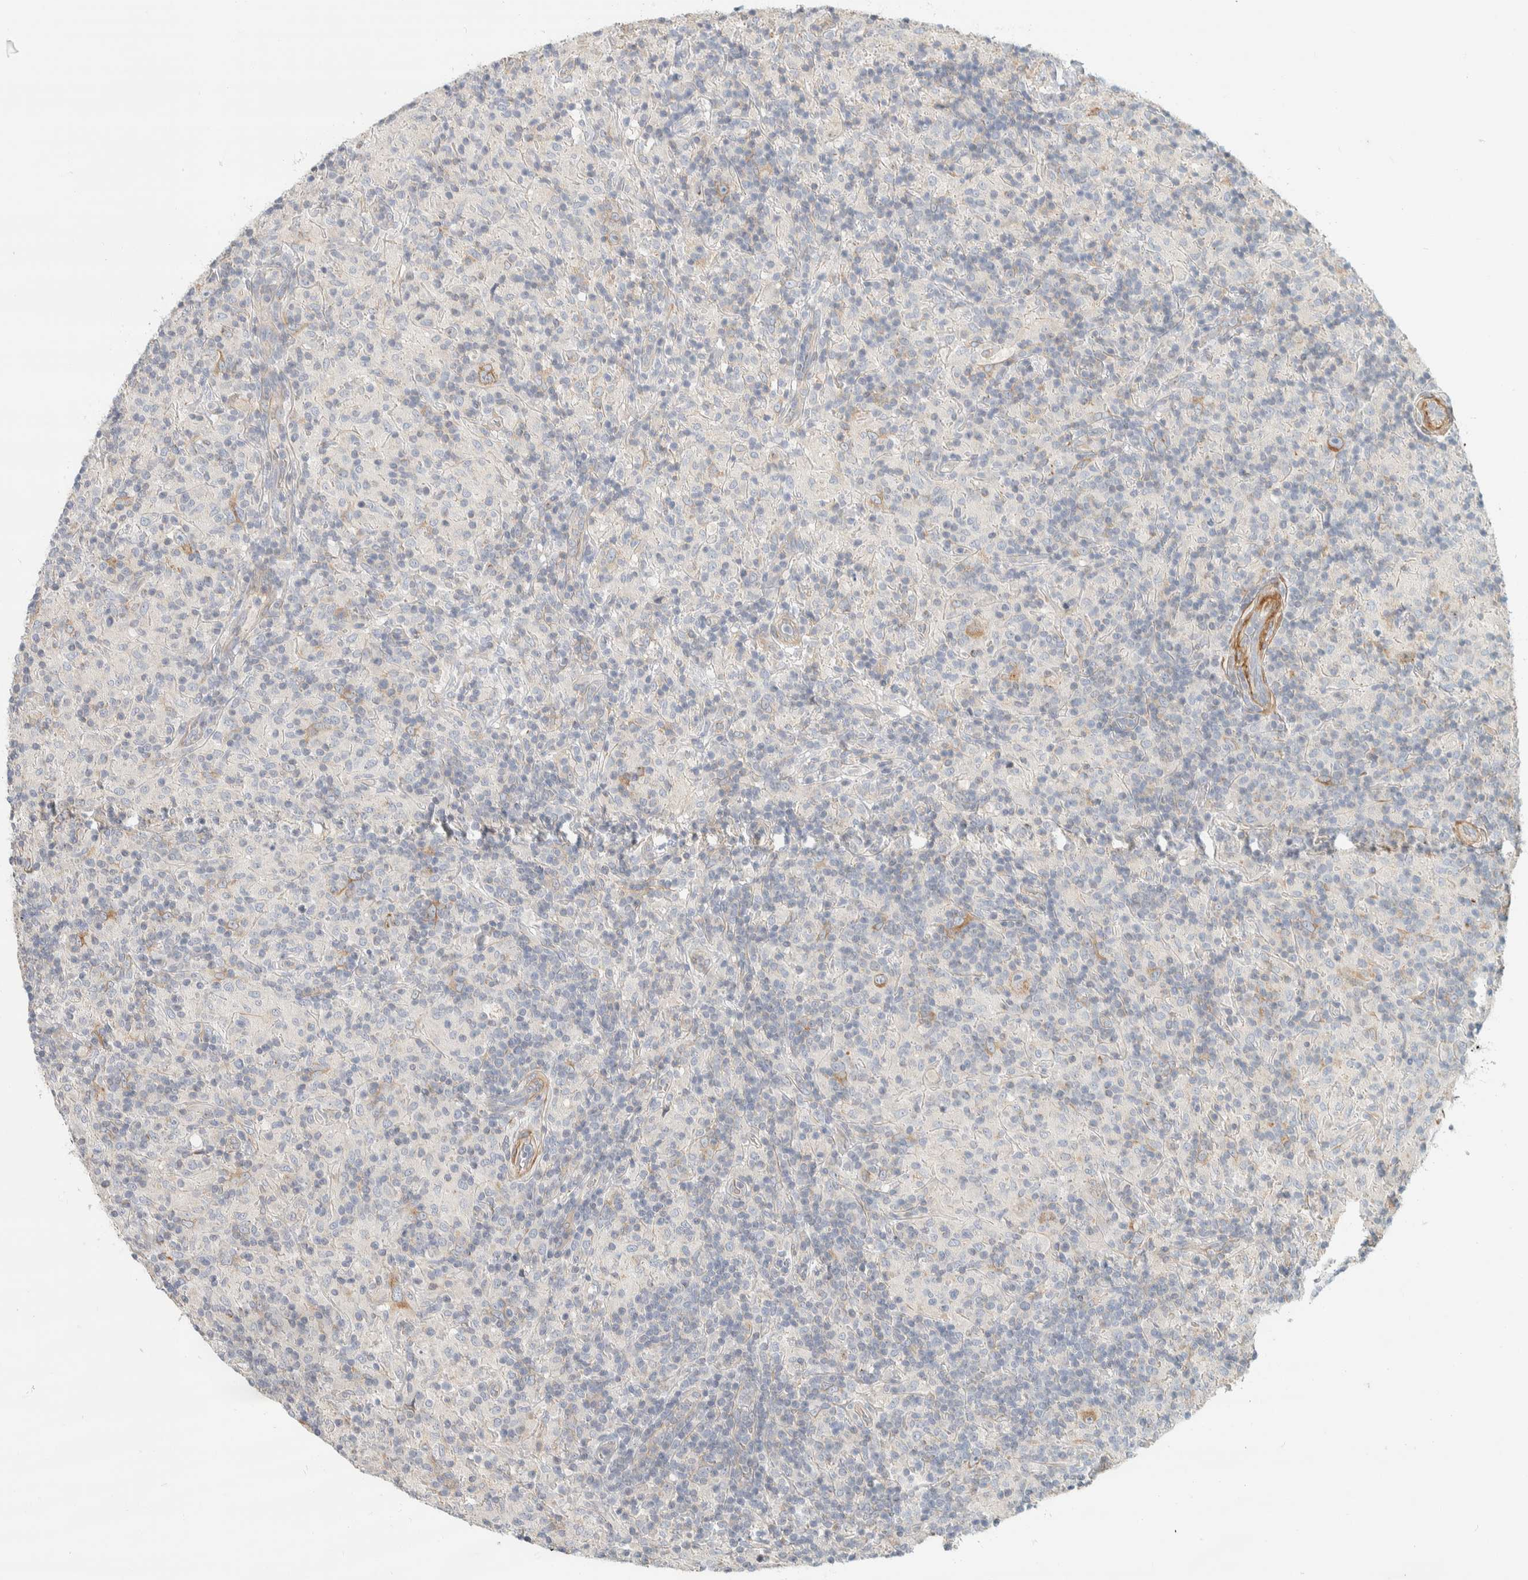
{"staining": {"intensity": "moderate", "quantity": ">75%", "location": "cytoplasmic/membranous"}, "tissue": "lymphoma", "cell_type": "Tumor cells", "image_type": "cancer", "snomed": [{"axis": "morphology", "description": "Hodgkin's disease, NOS"}, {"axis": "topography", "description": "Lymph node"}], "caption": "The histopathology image displays a brown stain indicating the presence of a protein in the cytoplasmic/membranous of tumor cells in Hodgkin's disease.", "gene": "CDR2", "patient": {"sex": "male", "age": 70}}